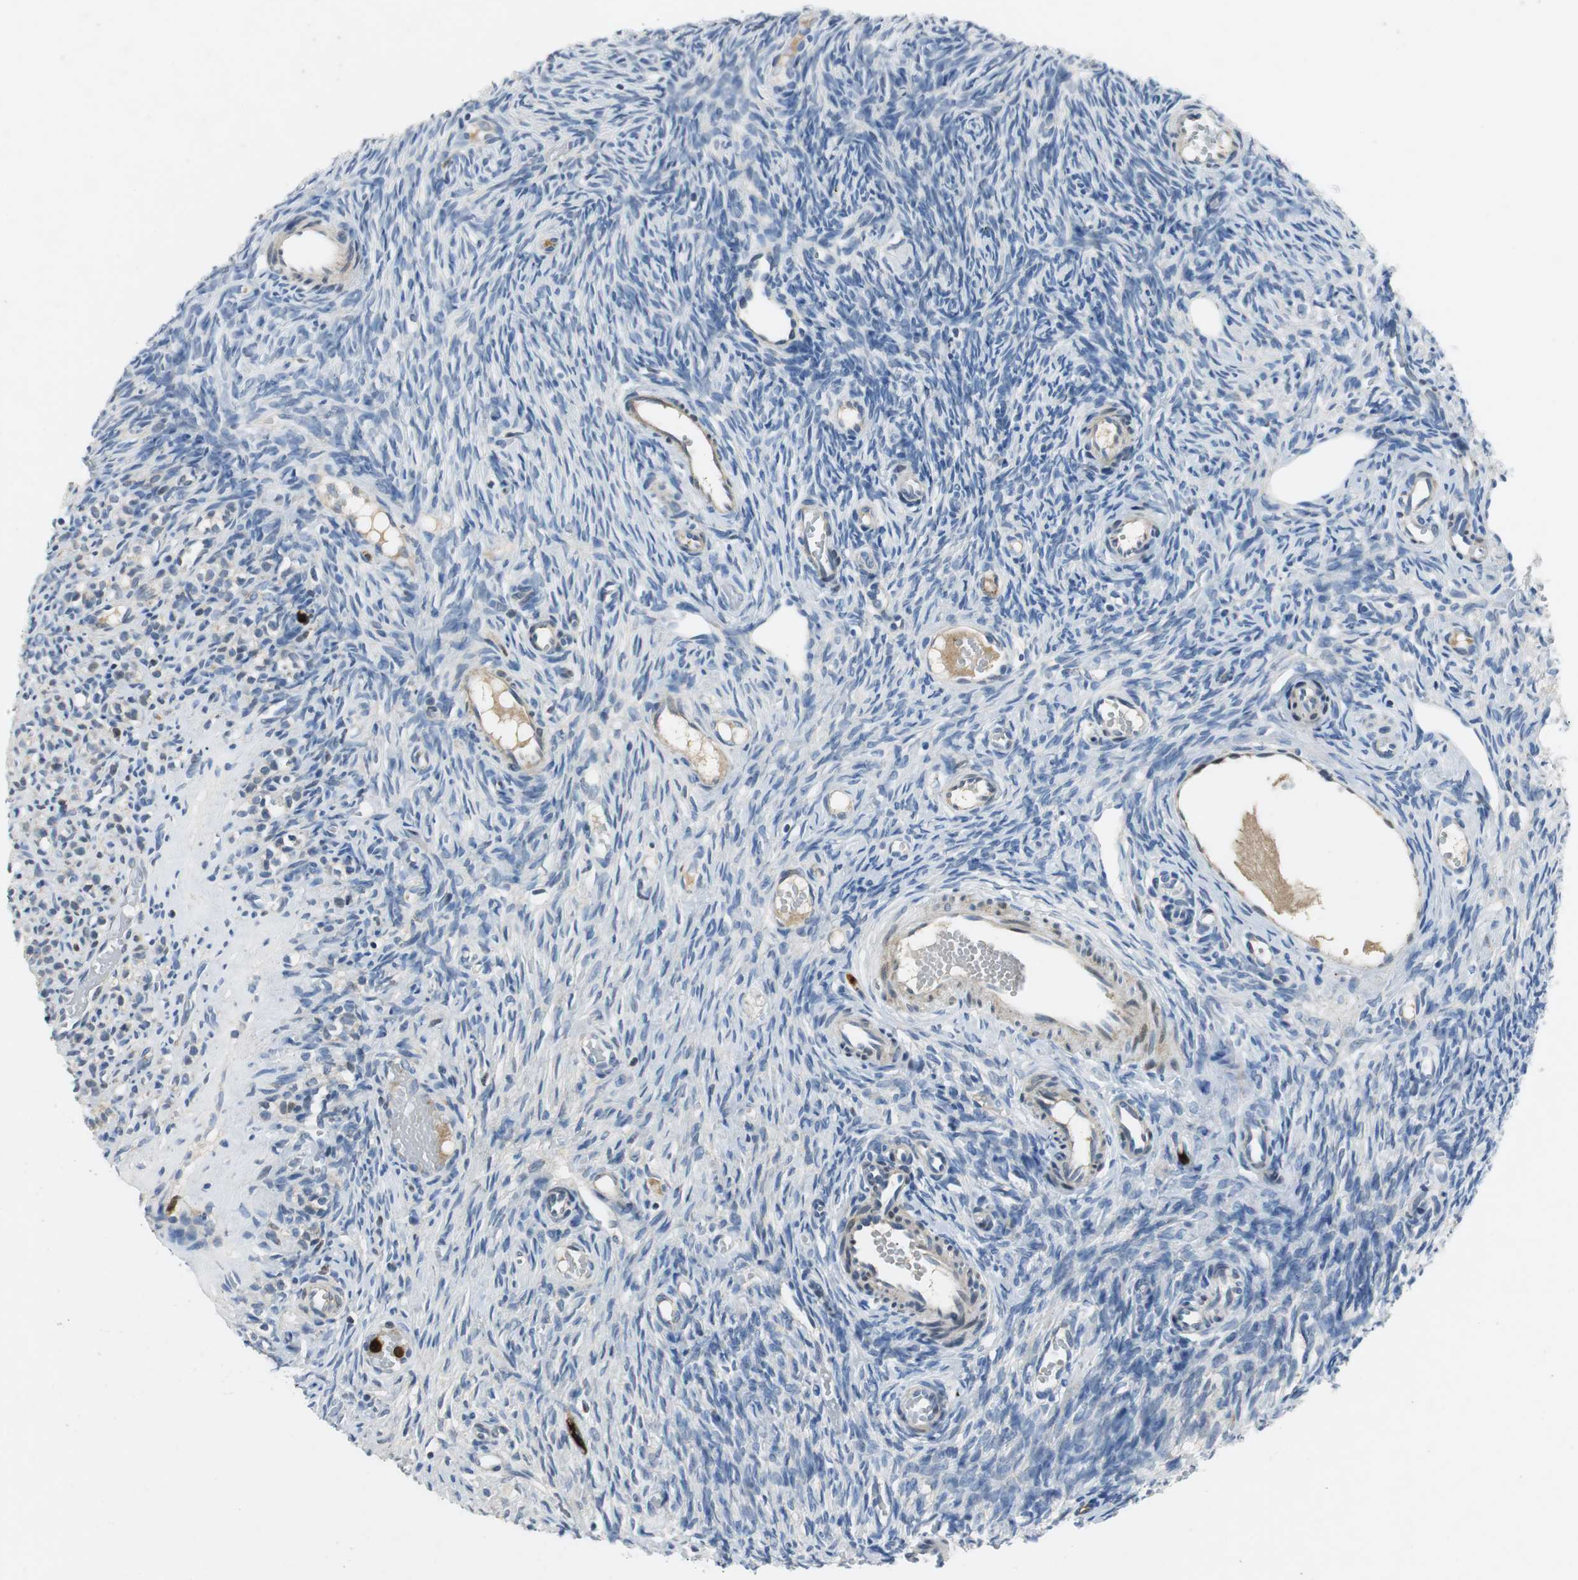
{"staining": {"intensity": "weak", "quantity": "<25%", "location": "cytoplasmic/membranous"}, "tissue": "ovary", "cell_type": "Ovarian stroma cells", "image_type": "normal", "snomed": [{"axis": "morphology", "description": "Normal tissue, NOS"}, {"axis": "topography", "description": "Ovary"}], "caption": "This is an immunohistochemistry photomicrograph of normal ovary. There is no expression in ovarian stroma cells.", "gene": "ORM1", "patient": {"sex": "female", "age": 35}}